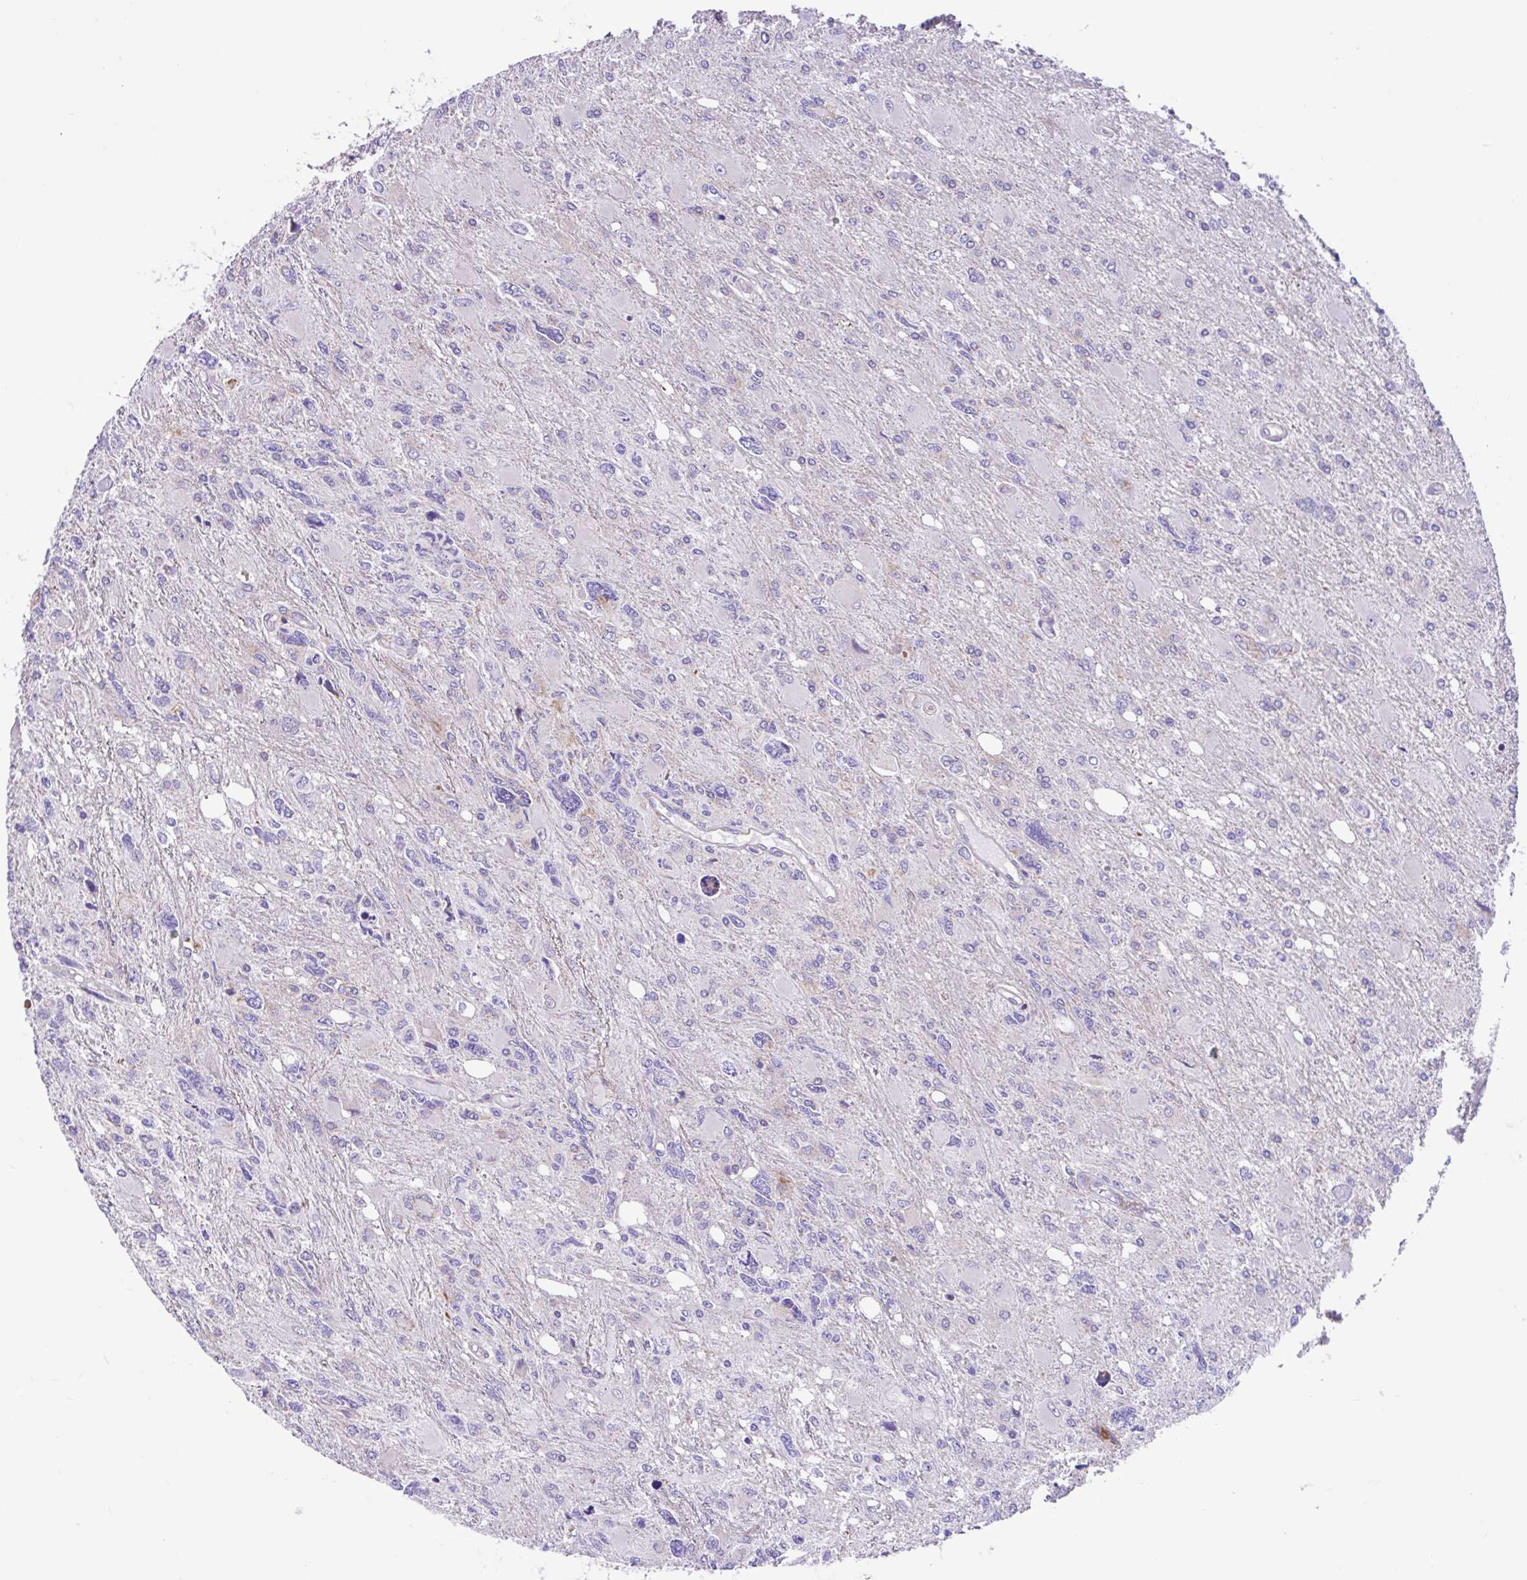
{"staining": {"intensity": "negative", "quantity": "none", "location": "none"}, "tissue": "glioma", "cell_type": "Tumor cells", "image_type": "cancer", "snomed": [{"axis": "morphology", "description": "Glioma, malignant, High grade"}, {"axis": "topography", "description": "Brain"}], "caption": "Tumor cells are negative for protein expression in human glioma. The staining is performed using DAB brown chromogen with nuclei counter-stained in using hematoxylin.", "gene": "NDUFS2", "patient": {"sex": "male", "age": 67}}